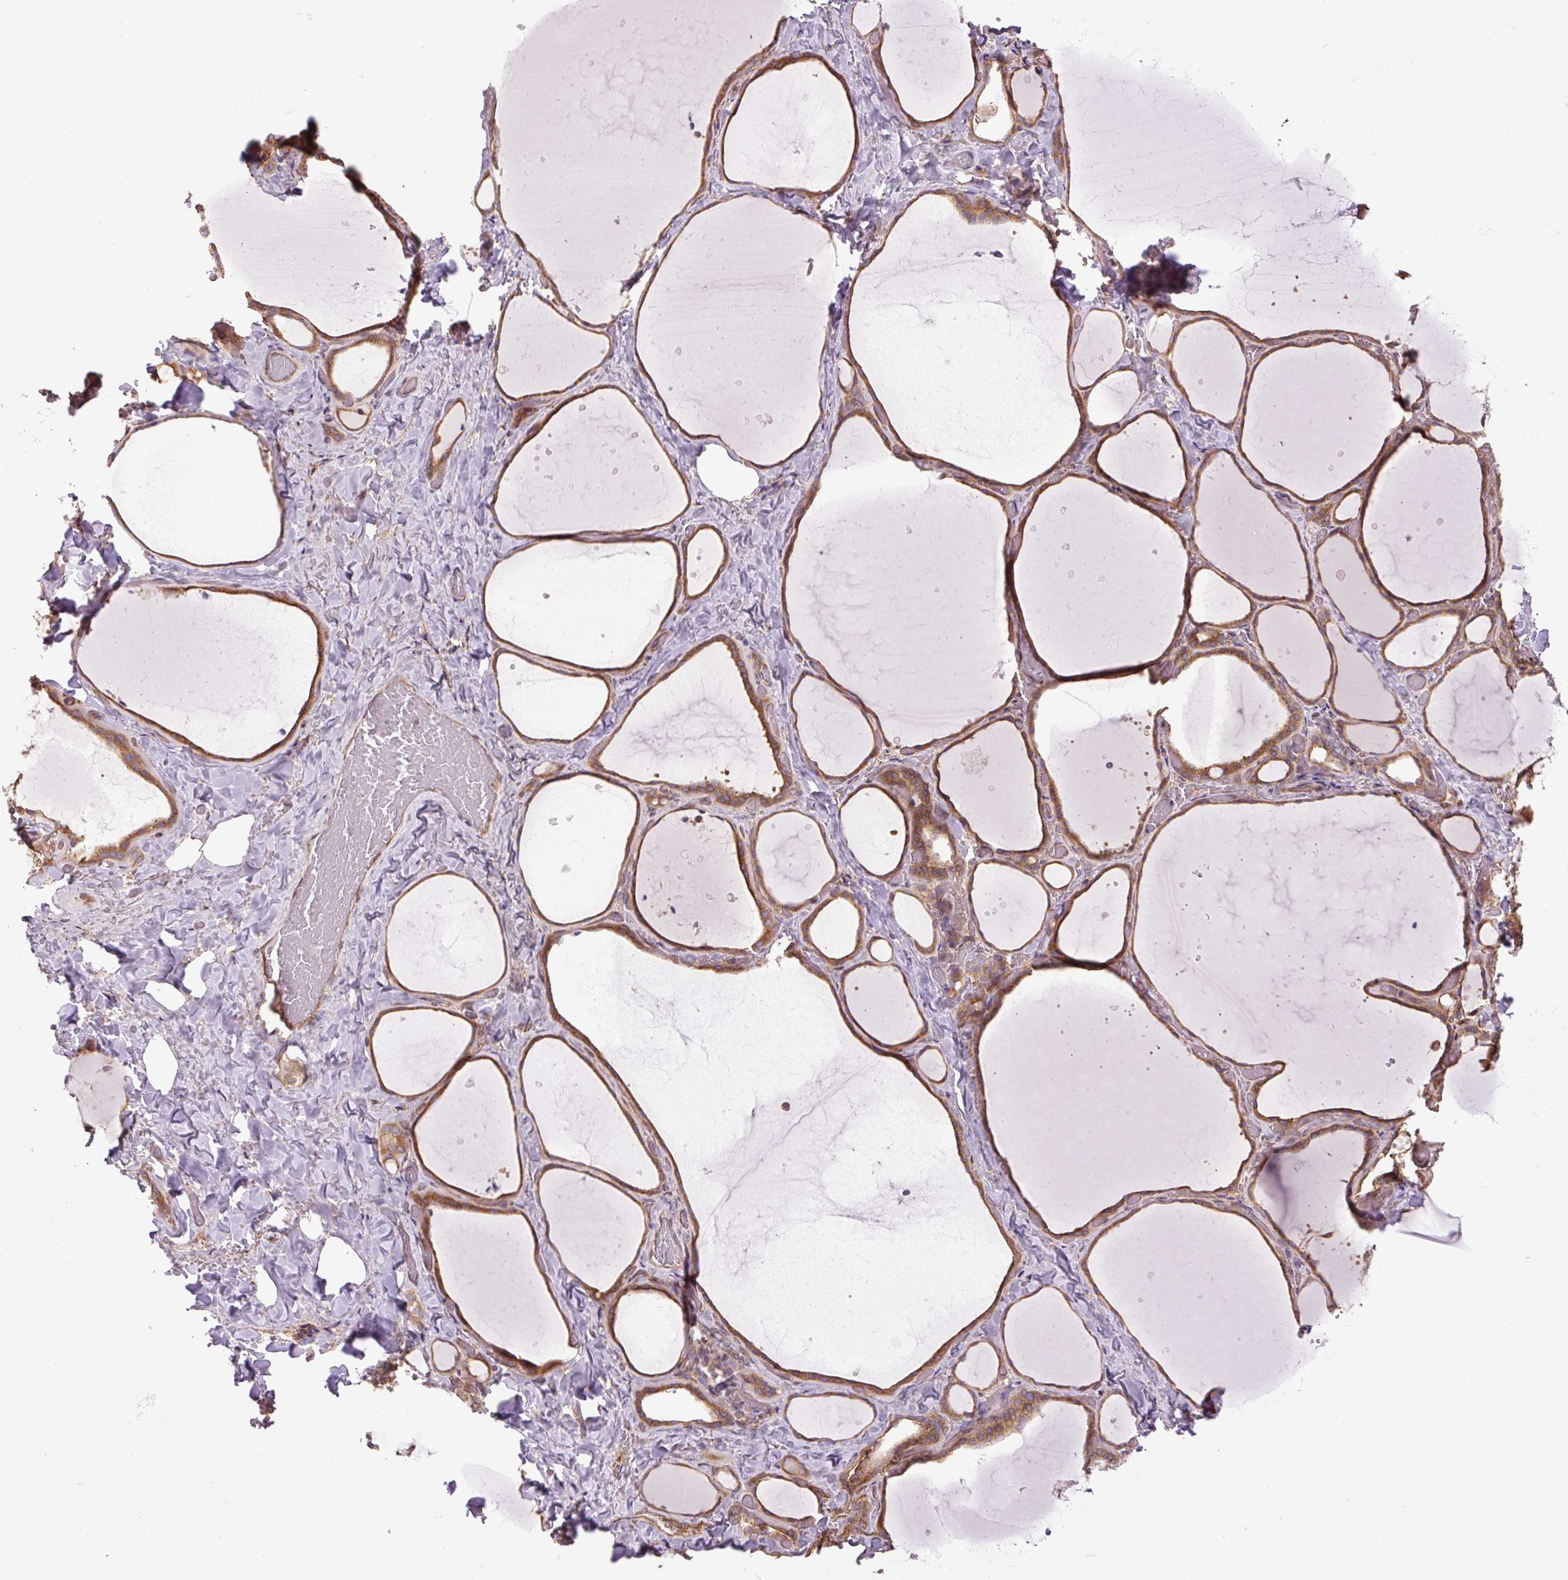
{"staining": {"intensity": "strong", "quantity": ">75%", "location": "cytoplasmic/membranous"}, "tissue": "thyroid gland", "cell_type": "Glandular cells", "image_type": "normal", "snomed": [{"axis": "morphology", "description": "Normal tissue, NOS"}, {"axis": "topography", "description": "Thyroid gland"}], "caption": "Immunohistochemistry (IHC) of benign thyroid gland demonstrates high levels of strong cytoplasmic/membranous staining in approximately >75% of glandular cells. Using DAB (brown) and hematoxylin (blue) stains, captured at high magnification using brightfield microscopy.", "gene": "CCDC93", "patient": {"sex": "female", "age": 36}}